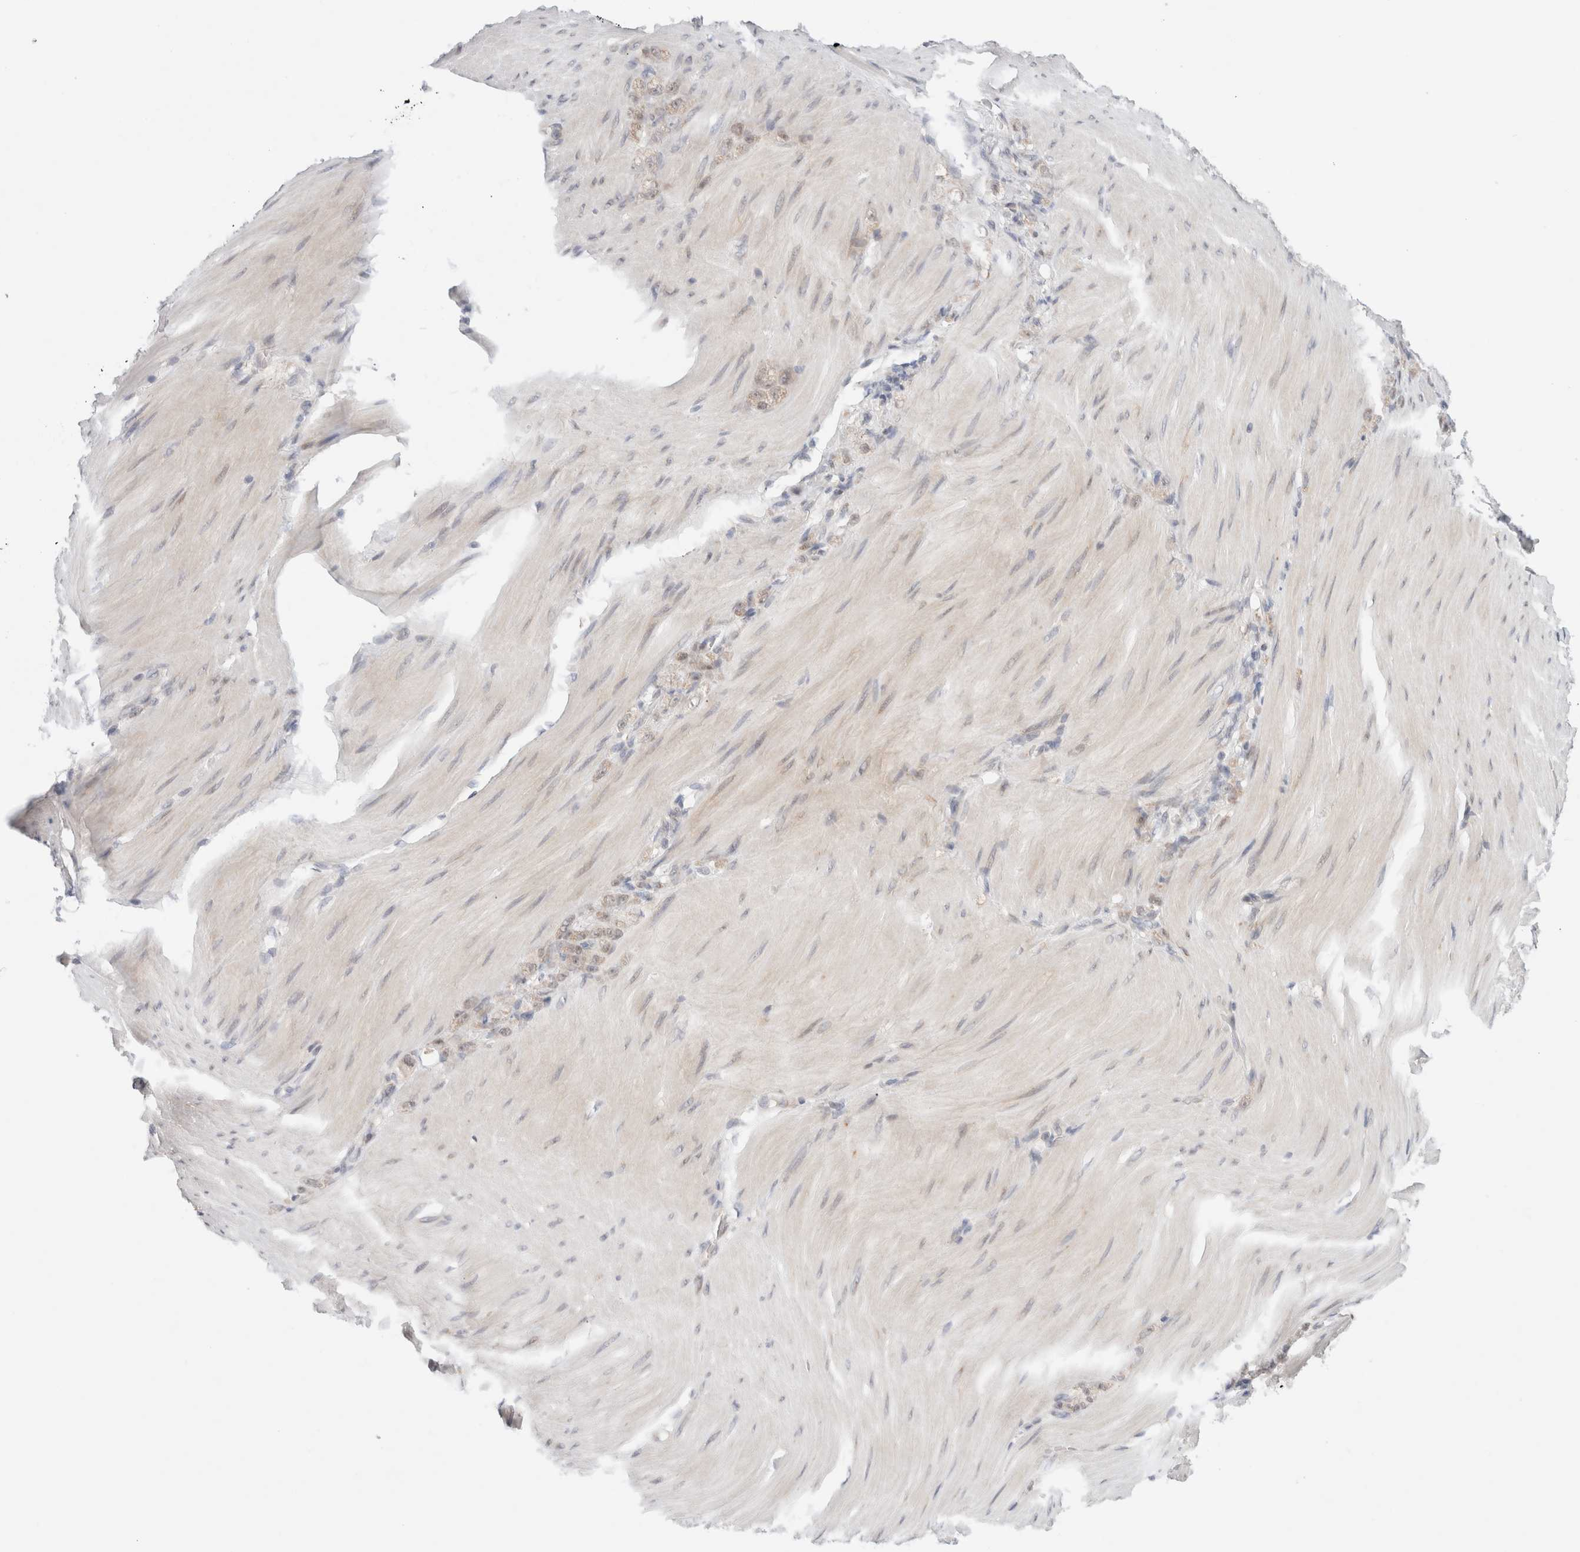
{"staining": {"intensity": "weak", "quantity": "25%-75%", "location": "nuclear"}, "tissue": "stomach cancer", "cell_type": "Tumor cells", "image_type": "cancer", "snomed": [{"axis": "morphology", "description": "Normal tissue, NOS"}, {"axis": "morphology", "description": "Adenocarcinoma, NOS"}, {"axis": "topography", "description": "Stomach"}], "caption": "A brown stain shows weak nuclear expression of a protein in stomach cancer tumor cells.", "gene": "ERI3", "patient": {"sex": "male", "age": 82}}